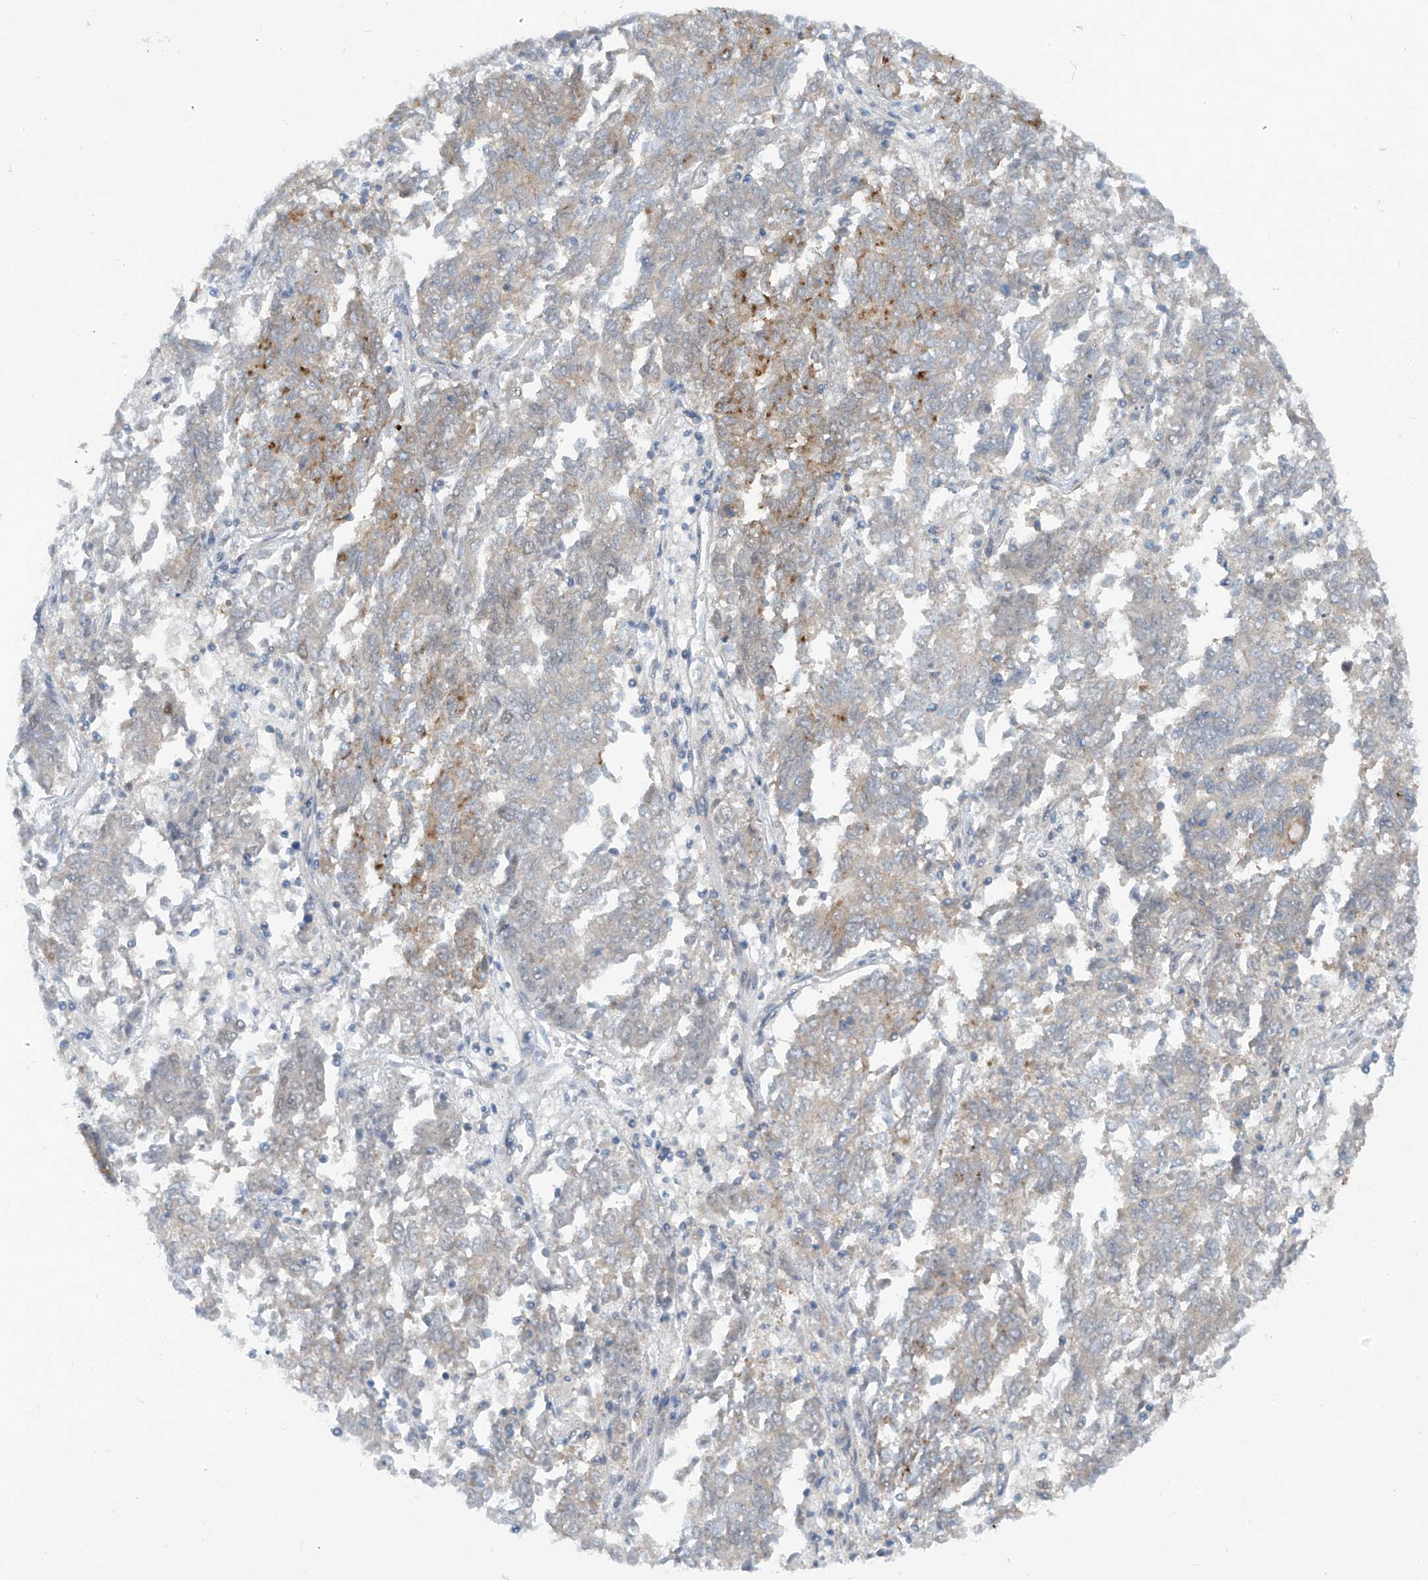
{"staining": {"intensity": "moderate", "quantity": "<25%", "location": "cytoplasmic/membranous"}, "tissue": "endometrial cancer", "cell_type": "Tumor cells", "image_type": "cancer", "snomed": [{"axis": "morphology", "description": "Adenocarcinoma, NOS"}, {"axis": "topography", "description": "Endometrium"}], "caption": "Tumor cells demonstrate low levels of moderate cytoplasmic/membranous staining in about <25% of cells in endometrial cancer (adenocarcinoma).", "gene": "FSD1L", "patient": {"sex": "female", "age": 80}}